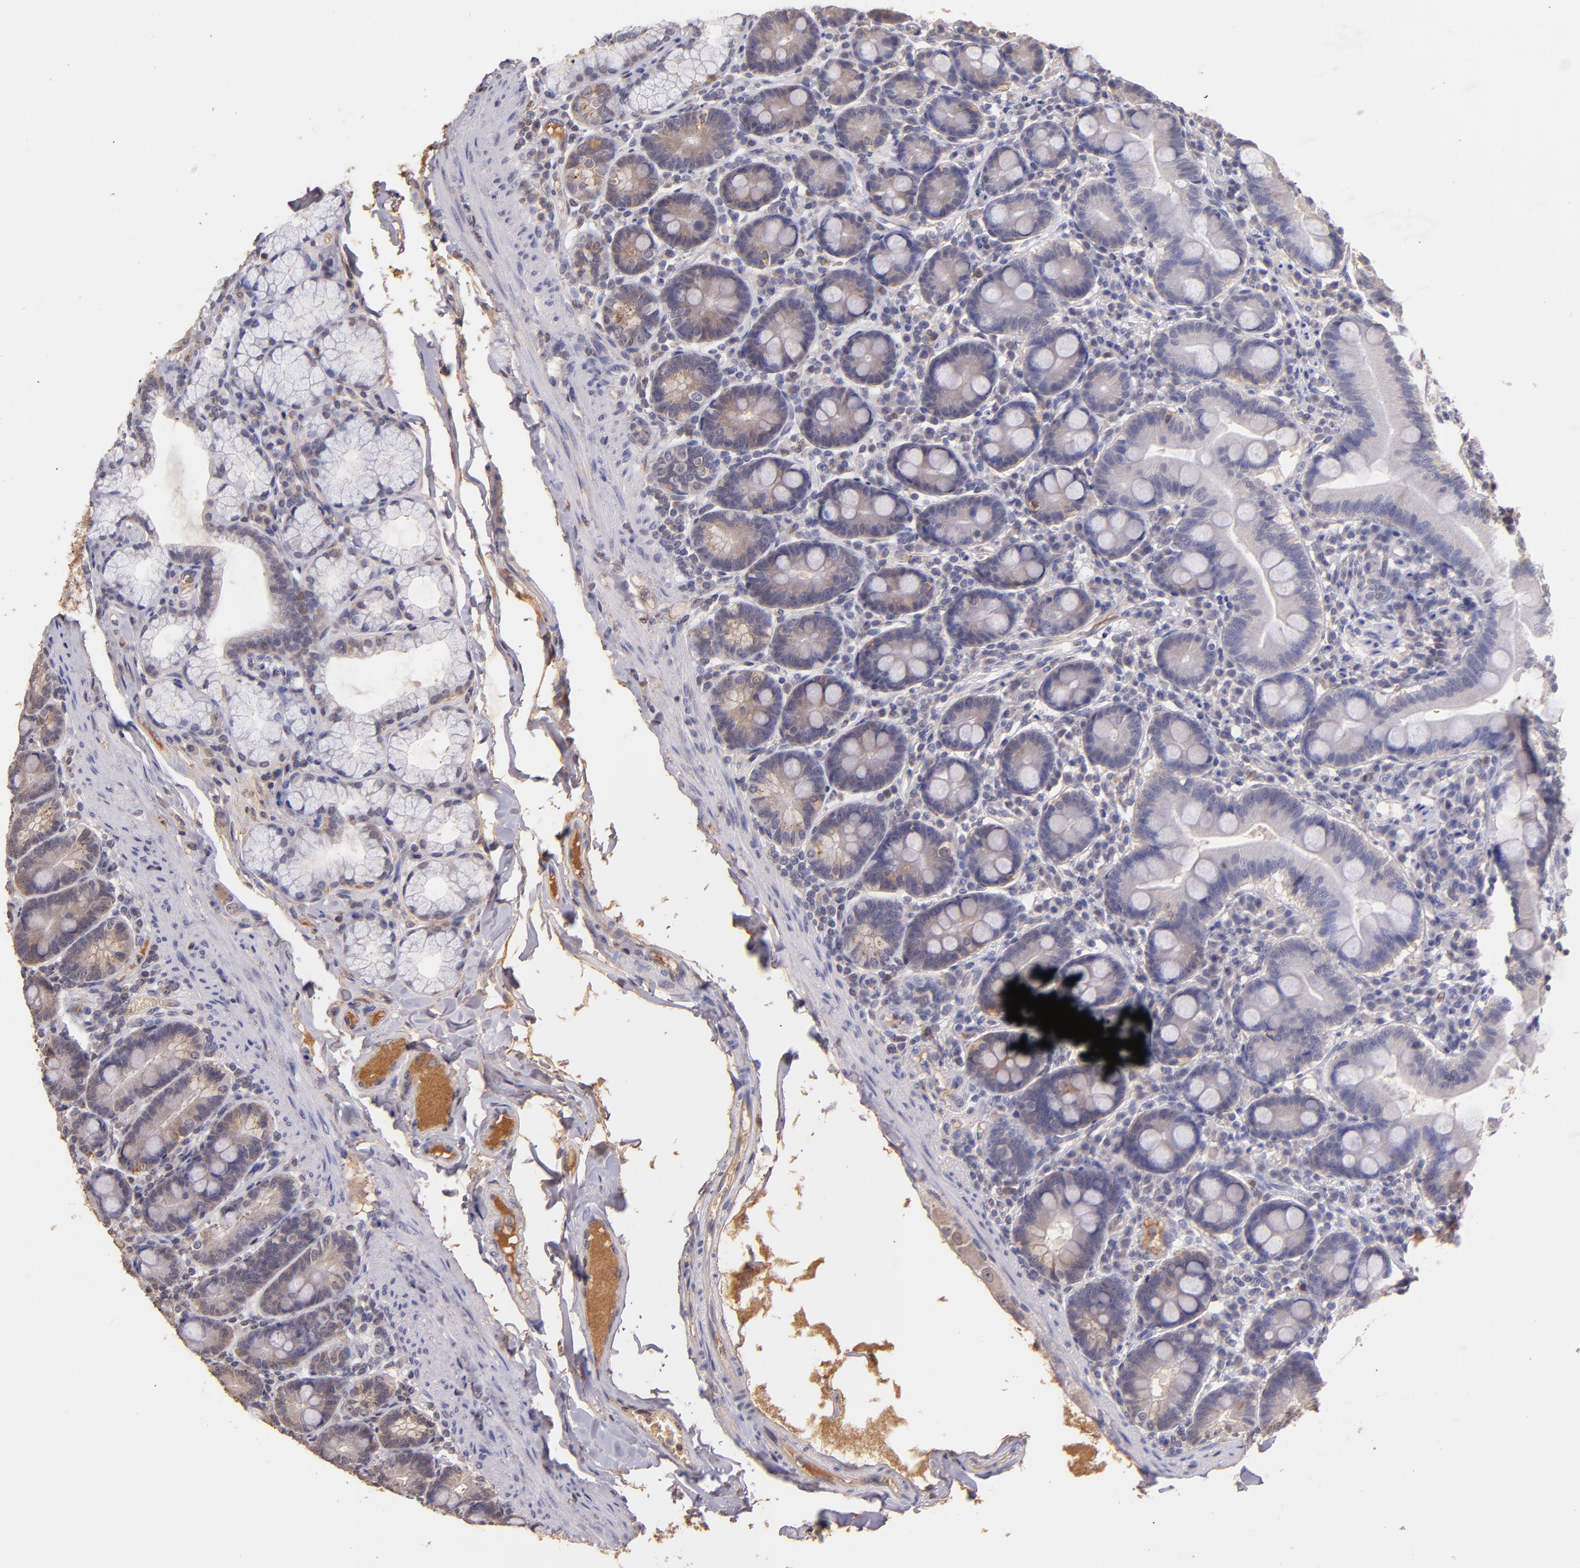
{"staining": {"intensity": "moderate", "quantity": ">75%", "location": "cytoplasmic/membranous"}, "tissue": "duodenum", "cell_type": "Glandular cells", "image_type": "normal", "snomed": [{"axis": "morphology", "description": "Normal tissue, NOS"}, {"axis": "topography", "description": "Duodenum"}], "caption": "This is a micrograph of immunohistochemistry staining of benign duodenum, which shows moderate expression in the cytoplasmic/membranous of glandular cells.", "gene": "SERPINC1", "patient": {"sex": "male", "age": 50}}